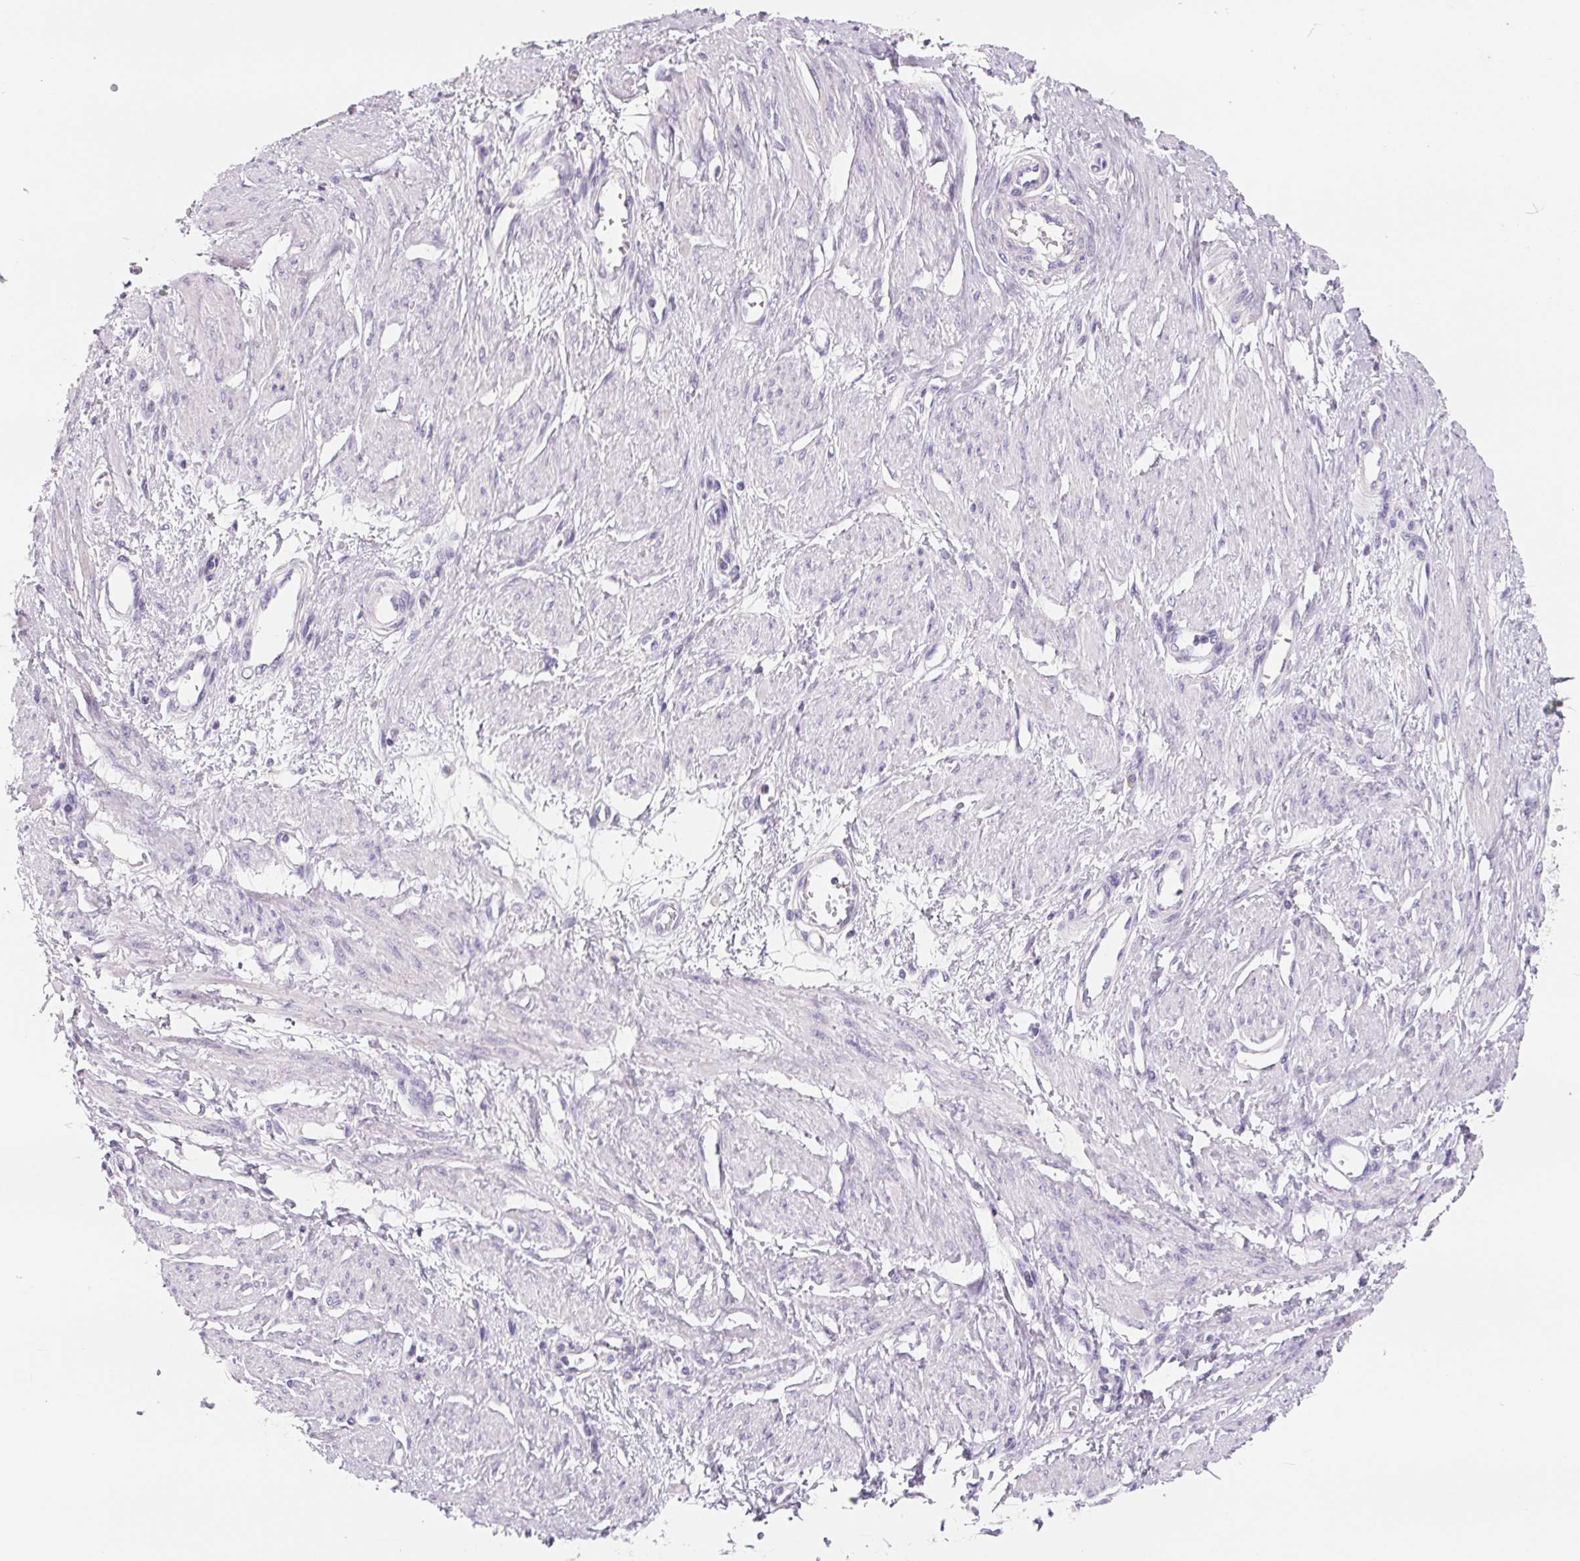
{"staining": {"intensity": "negative", "quantity": "none", "location": "none"}, "tissue": "smooth muscle", "cell_type": "Smooth muscle cells", "image_type": "normal", "snomed": [{"axis": "morphology", "description": "Normal tissue, NOS"}, {"axis": "topography", "description": "Smooth muscle"}, {"axis": "topography", "description": "Uterus"}], "caption": "Normal smooth muscle was stained to show a protein in brown. There is no significant positivity in smooth muscle cells. Nuclei are stained in blue.", "gene": "FDX1", "patient": {"sex": "female", "age": 39}}